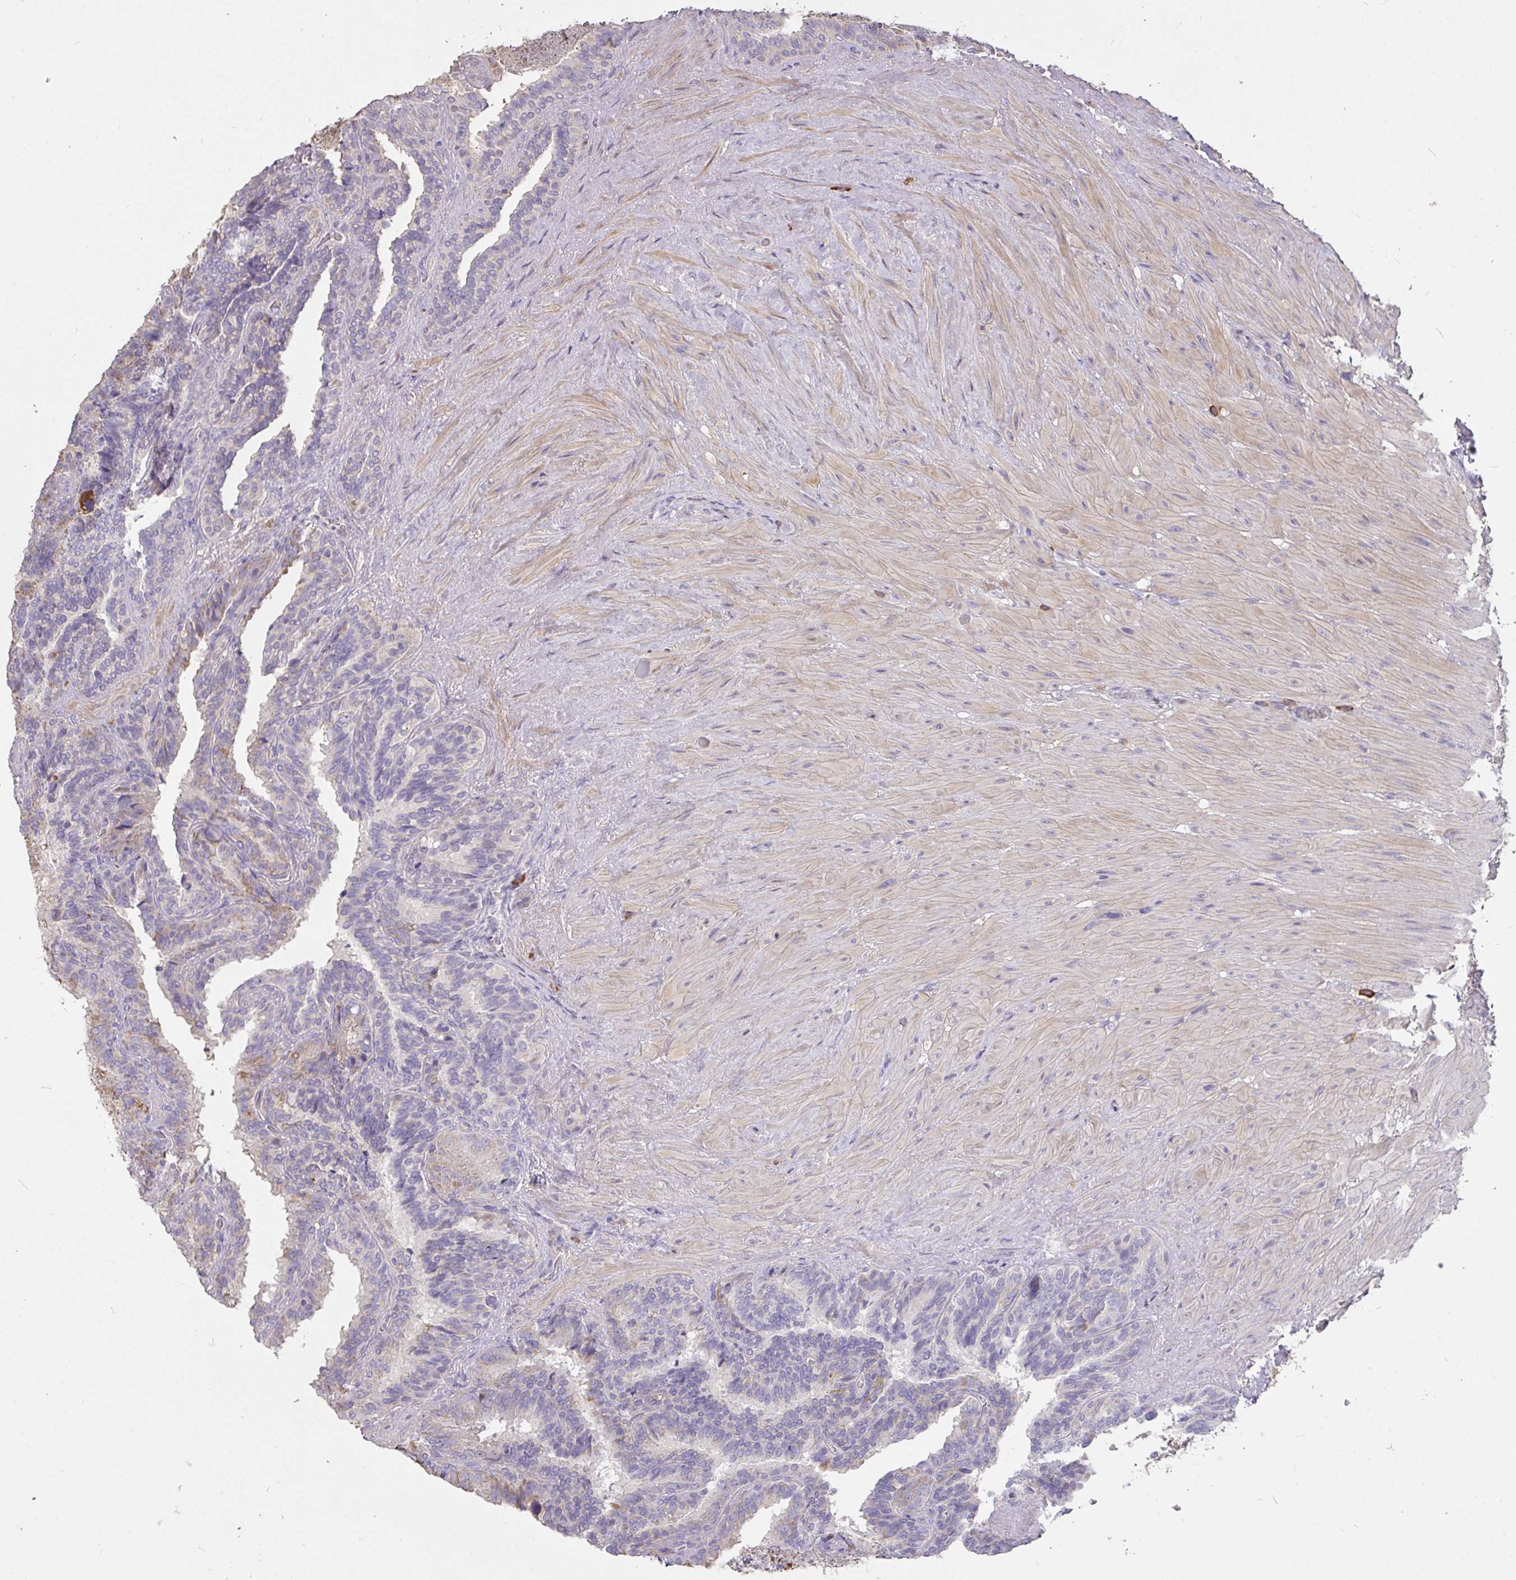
{"staining": {"intensity": "moderate", "quantity": "<25%", "location": "cytoplasmic/membranous"}, "tissue": "seminal vesicle", "cell_type": "Glandular cells", "image_type": "normal", "snomed": [{"axis": "morphology", "description": "Normal tissue, NOS"}, {"axis": "topography", "description": "Seminal veicle"}], "caption": "Immunohistochemistry of normal human seminal vesicle reveals low levels of moderate cytoplasmic/membranous positivity in about <25% of glandular cells. (DAB IHC with brightfield microscopy, high magnification).", "gene": "FCER1A", "patient": {"sex": "male", "age": 60}}